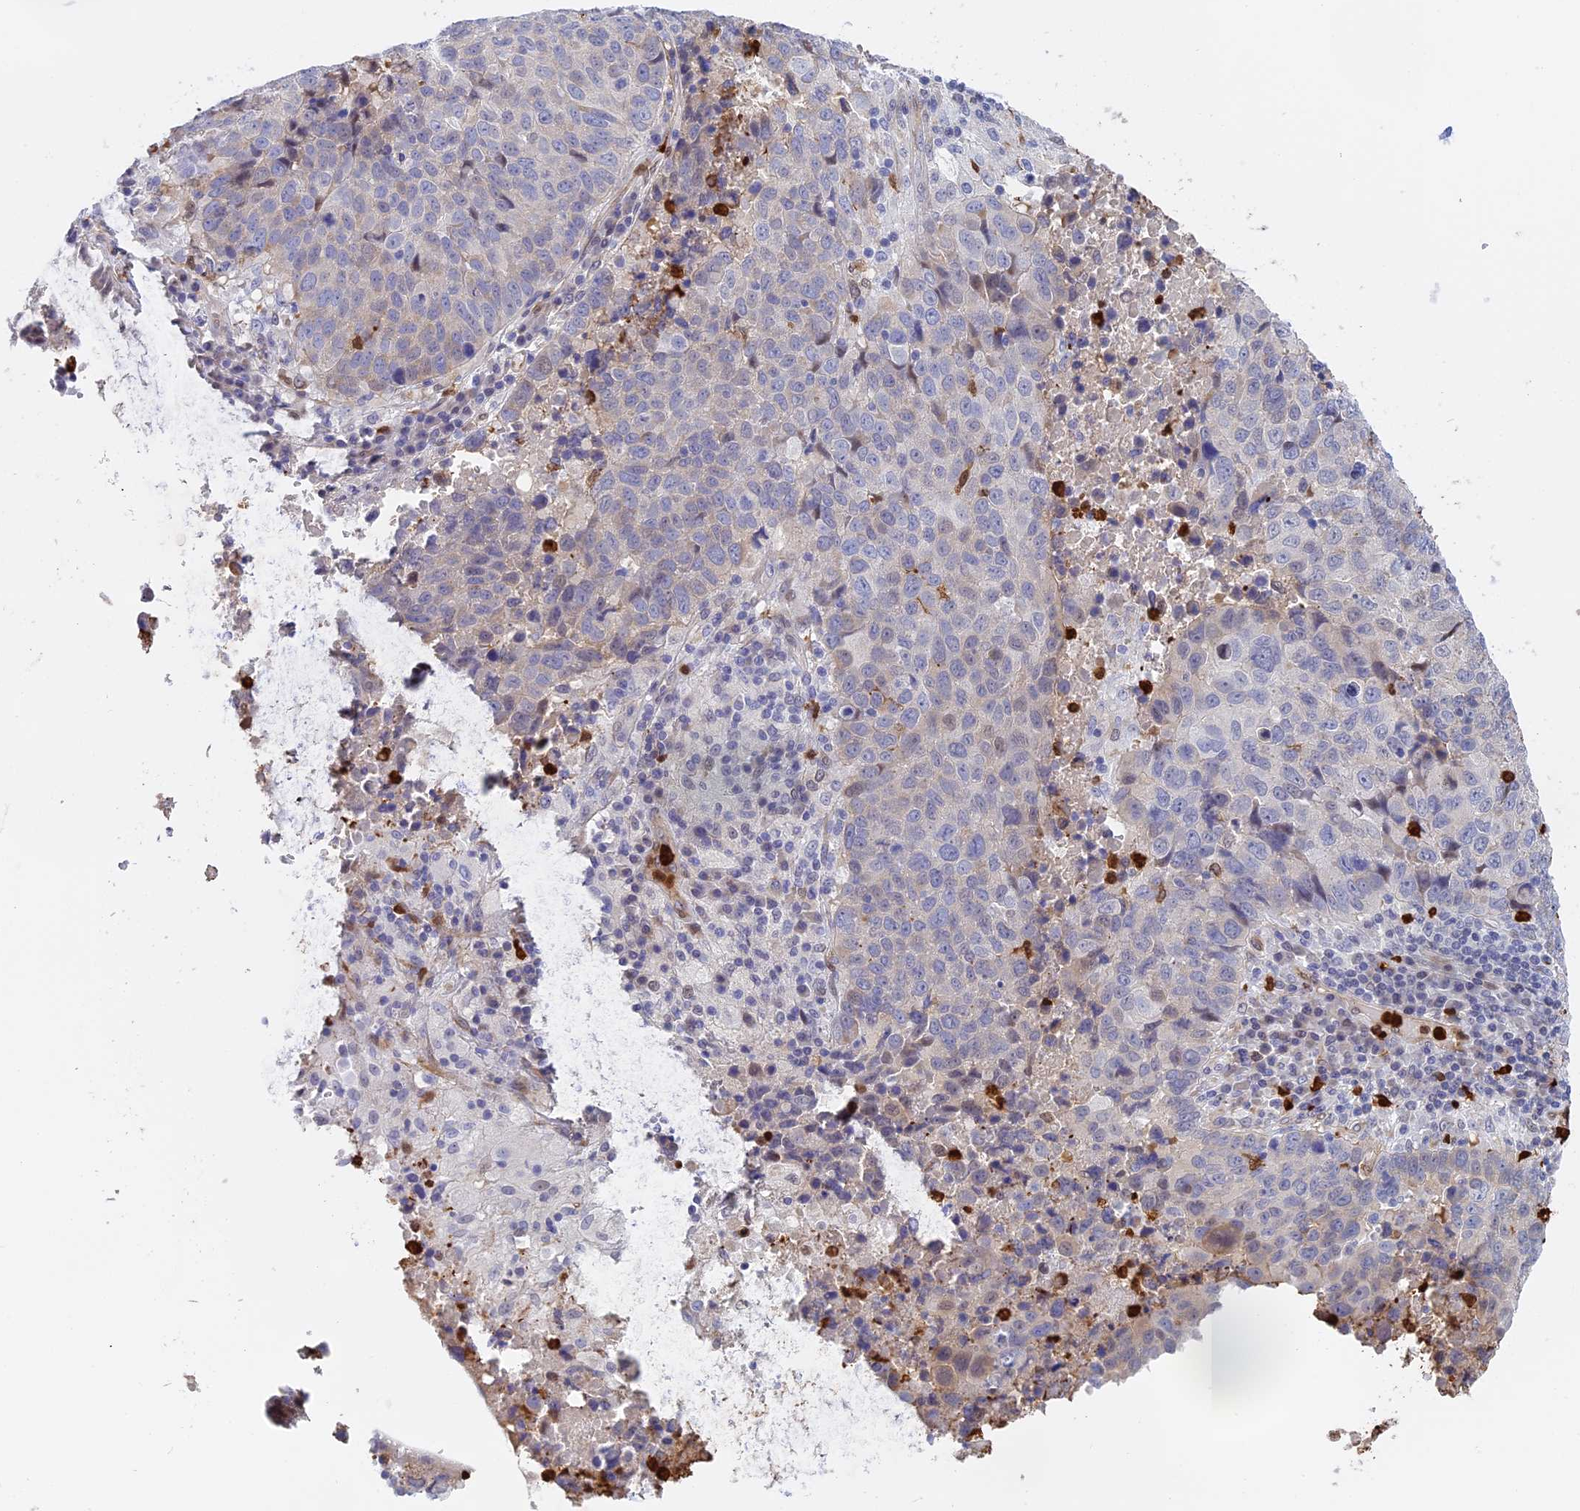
{"staining": {"intensity": "negative", "quantity": "none", "location": "none"}, "tissue": "lung cancer", "cell_type": "Tumor cells", "image_type": "cancer", "snomed": [{"axis": "morphology", "description": "Squamous cell carcinoma, NOS"}, {"axis": "topography", "description": "Lung"}], "caption": "The histopathology image exhibits no staining of tumor cells in lung cancer (squamous cell carcinoma). (Immunohistochemistry, brightfield microscopy, high magnification).", "gene": "SLC26A1", "patient": {"sex": "male", "age": 73}}